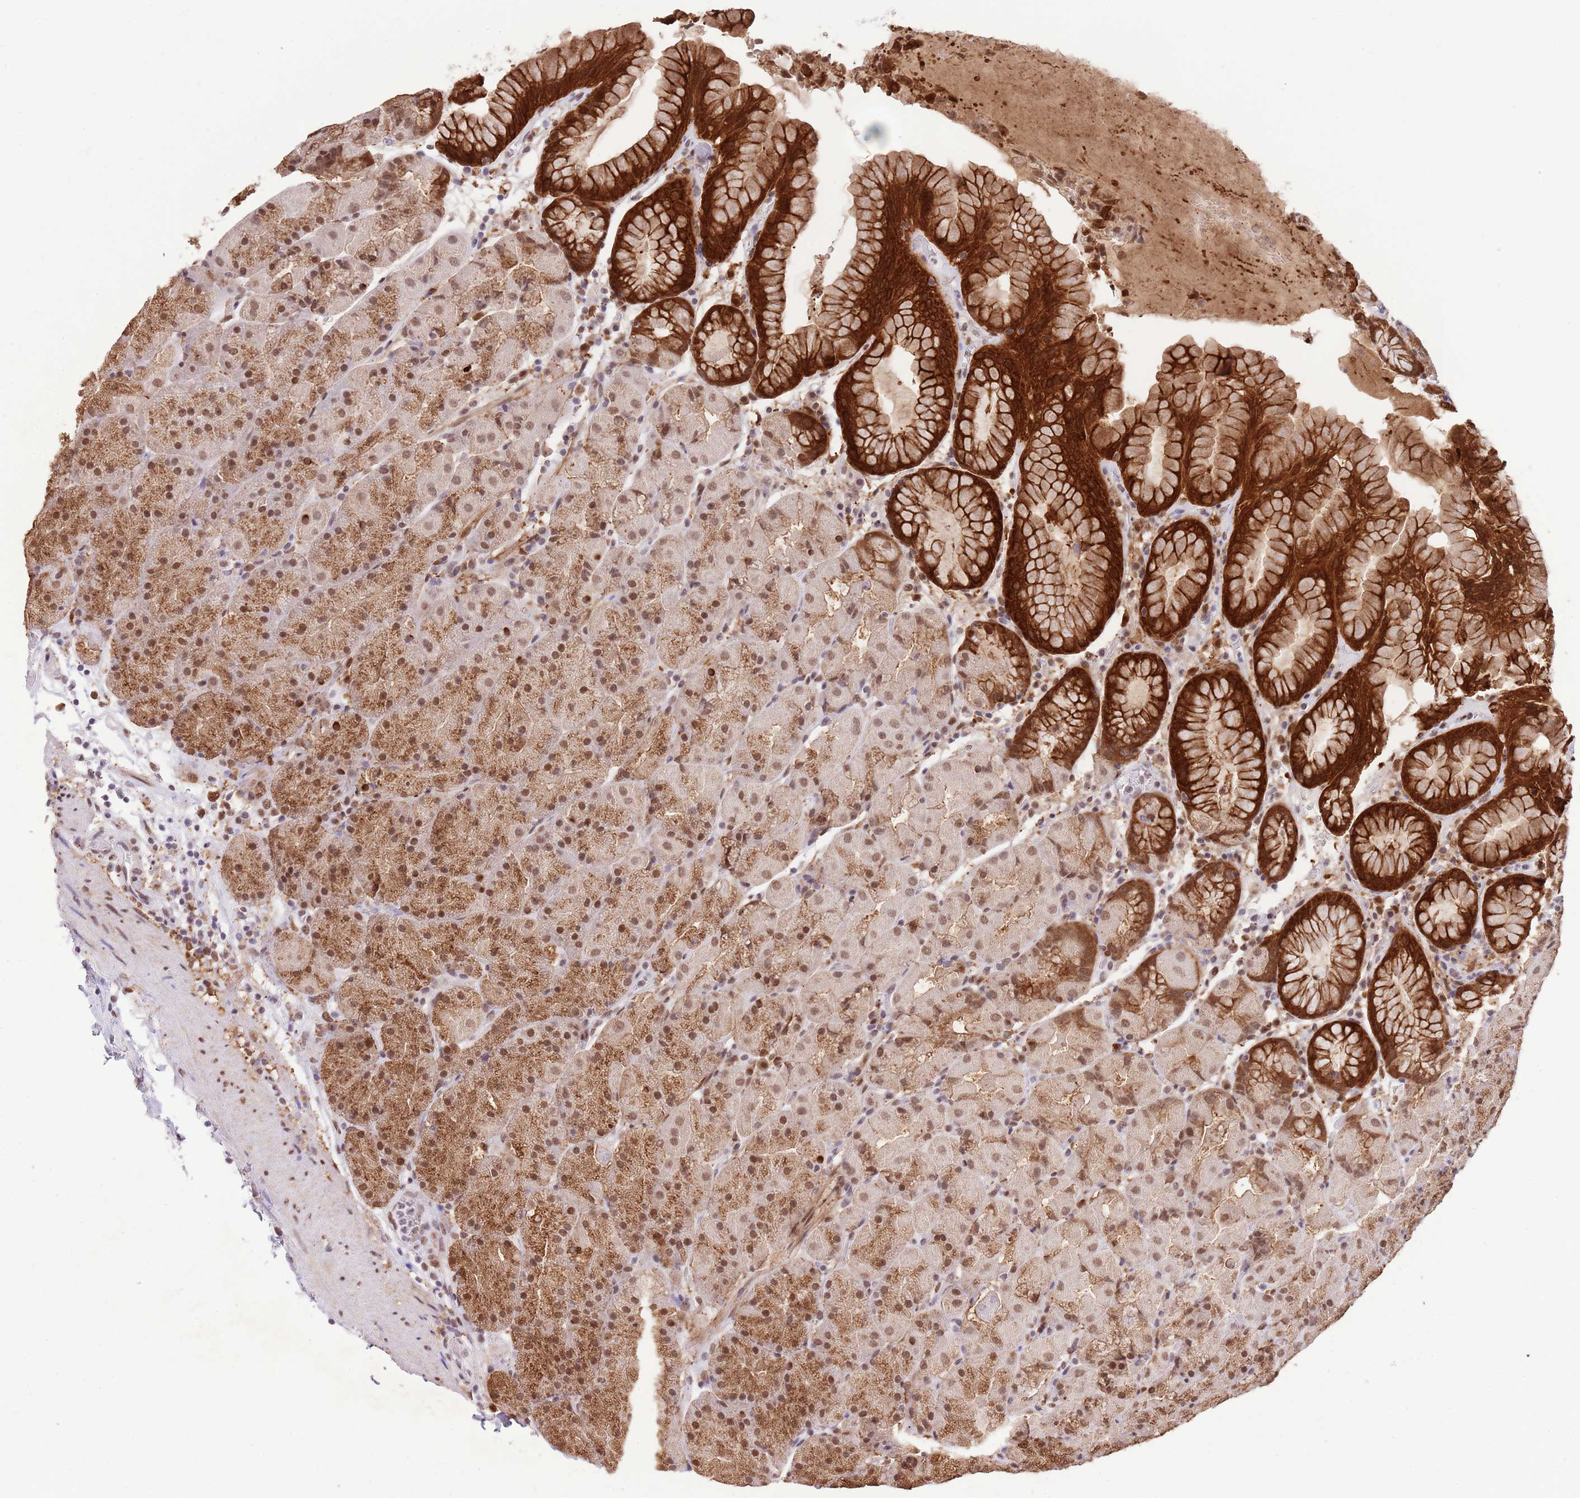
{"staining": {"intensity": "strong", "quantity": ">75%", "location": "cytoplasmic/membranous,nuclear"}, "tissue": "stomach", "cell_type": "Glandular cells", "image_type": "normal", "snomed": [{"axis": "morphology", "description": "Normal tissue, NOS"}, {"axis": "topography", "description": "Stomach, upper"}, {"axis": "topography", "description": "Stomach, lower"}], "caption": "Unremarkable stomach exhibits strong cytoplasmic/membranous,nuclear positivity in approximately >75% of glandular cells (DAB (3,3'-diaminobenzidine) = brown stain, brightfield microscopy at high magnification)..", "gene": "TRIM32", "patient": {"sex": "male", "age": 67}}